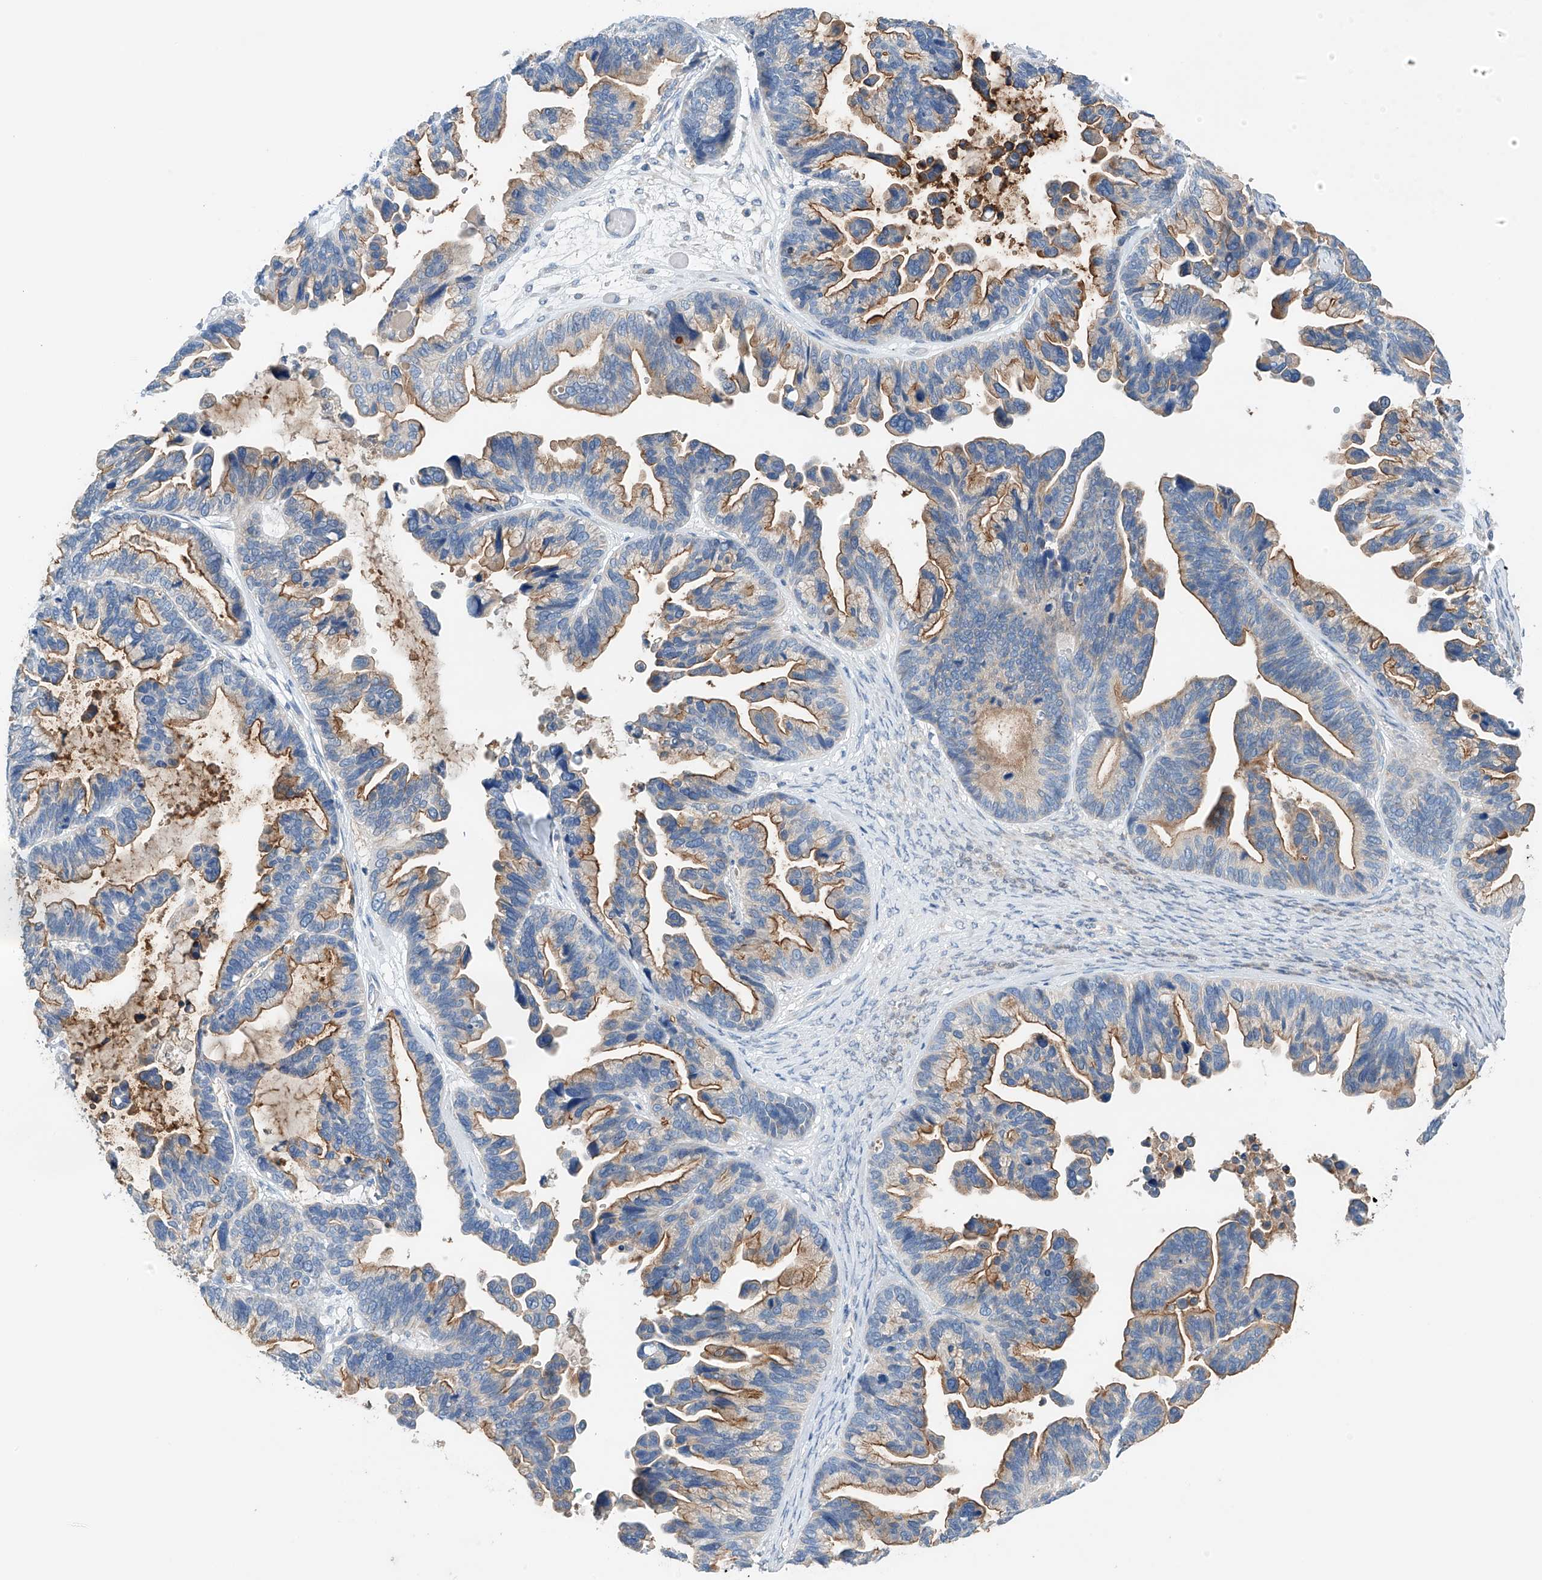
{"staining": {"intensity": "moderate", "quantity": "25%-75%", "location": "cytoplasmic/membranous"}, "tissue": "ovarian cancer", "cell_type": "Tumor cells", "image_type": "cancer", "snomed": [{"axis": "morphology", "description": "Cystadenocarcinoma, serous, NOS"}, {"axis": "topography", "description": "Ovary"}], "caption": "IHC histopathology image of neoplastic tissue: ovarian cancer (serous cystadenocarcinoma) stained using immunohistochemistry (IHC) displays medium levels of moderate protein expression localized specifically in the cytoplasmic/membranous of tumor cells, appearing as a cytoplasmic/membranous brown color.", "gene": "GPC4", "patient": {"sex": "female", "age": 56}}